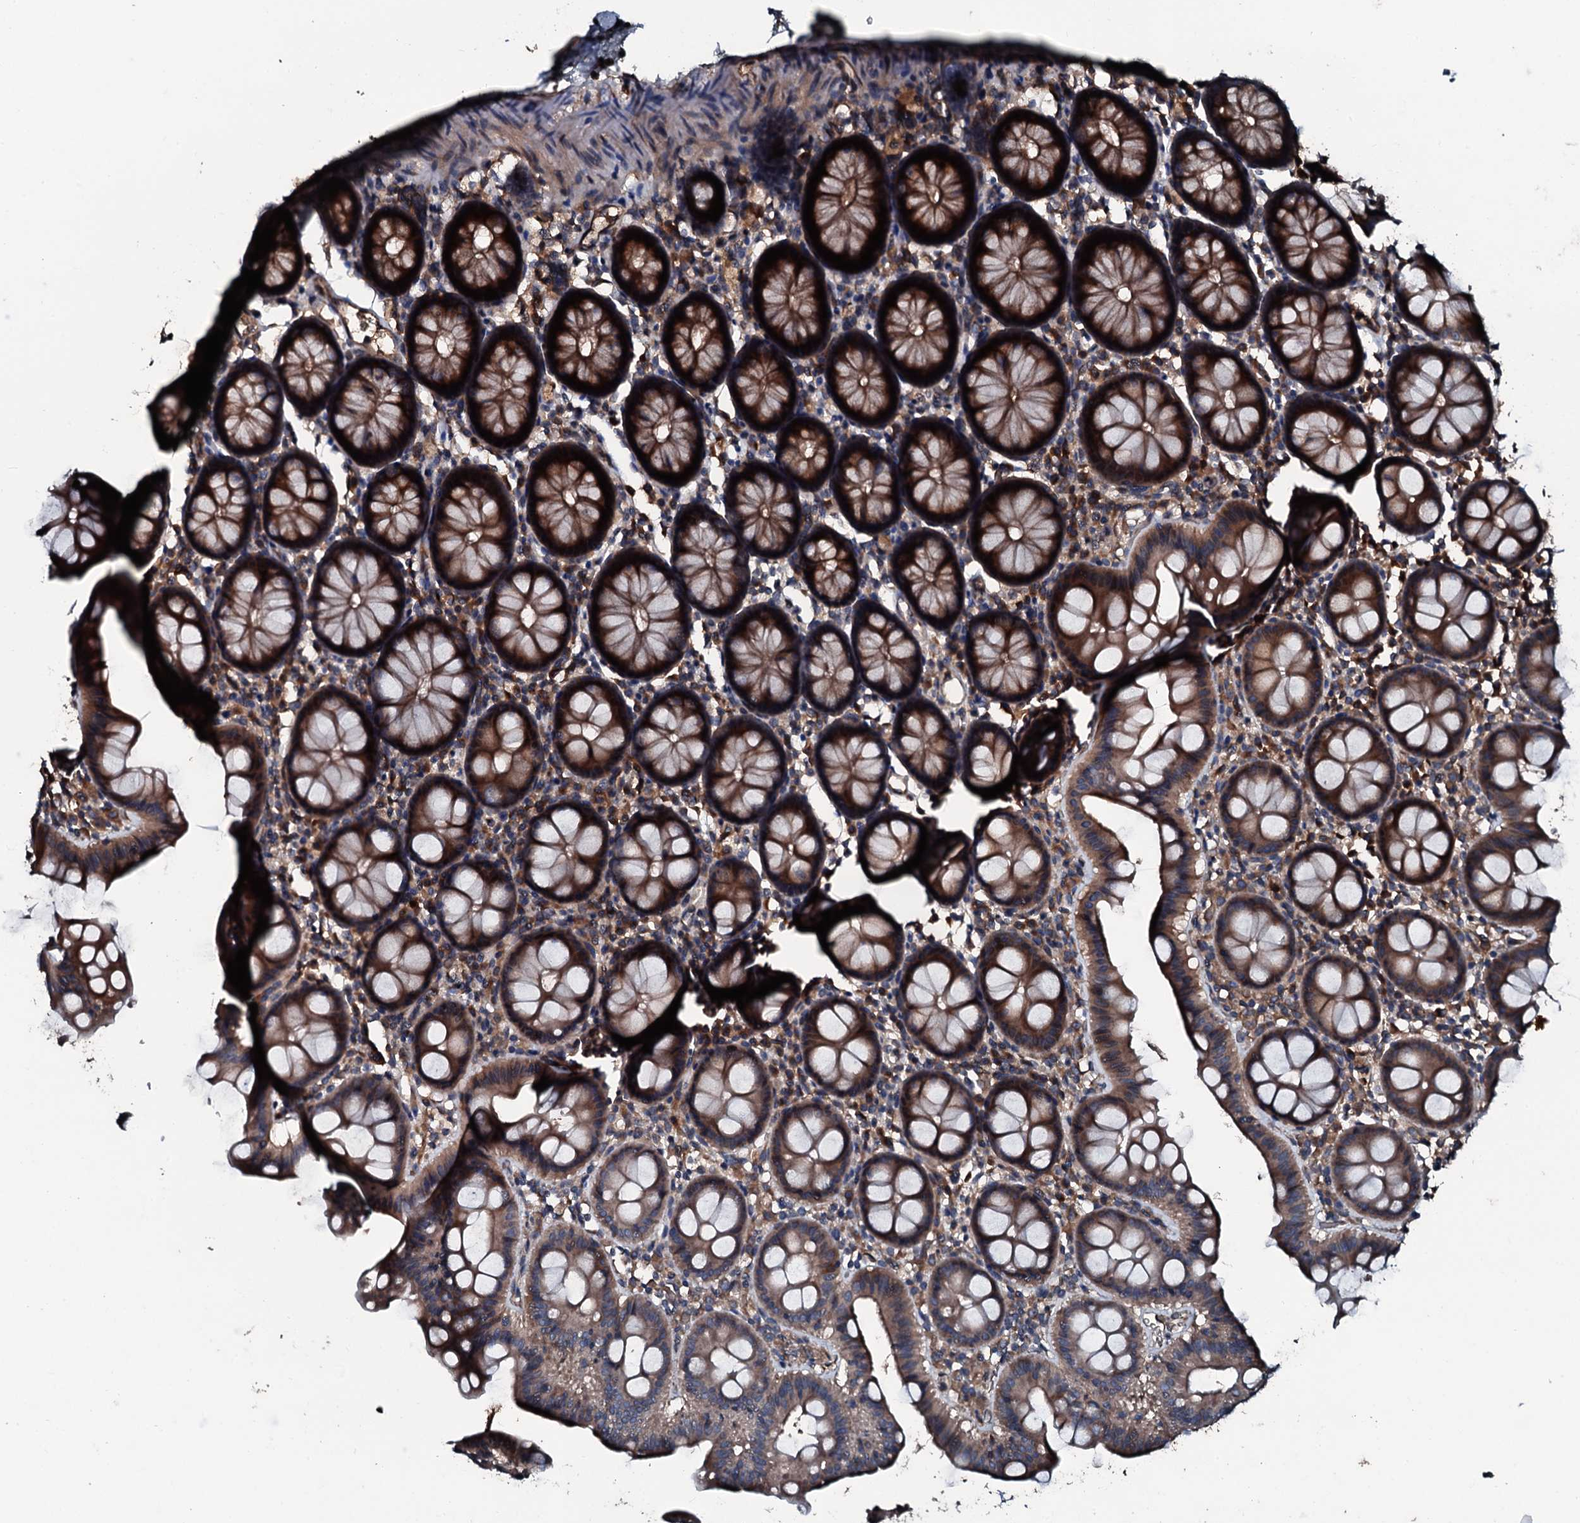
{"staining": {"intensity": "strong", "quantity": "25%-75%", "location": "cytoplasmic/membranous"}, "tissue": "colon", "cell_type": "Glandular cells", "image_type": "normal", "snomed": [{"axis": "morphology", "description": "Normal tissue, NOS"}, {"axis": "topography", "description": "Colon"}], "caption": "A high-resolution micrograph shows IHC staining of unremarkable colon, which reveals strong cytoplasmic/membranous staining in about 25%-75% of glandular cells. Nuclei are stained in blue.", "gene": "AARS1", "patient": {"sex": "male", "age": 75}}